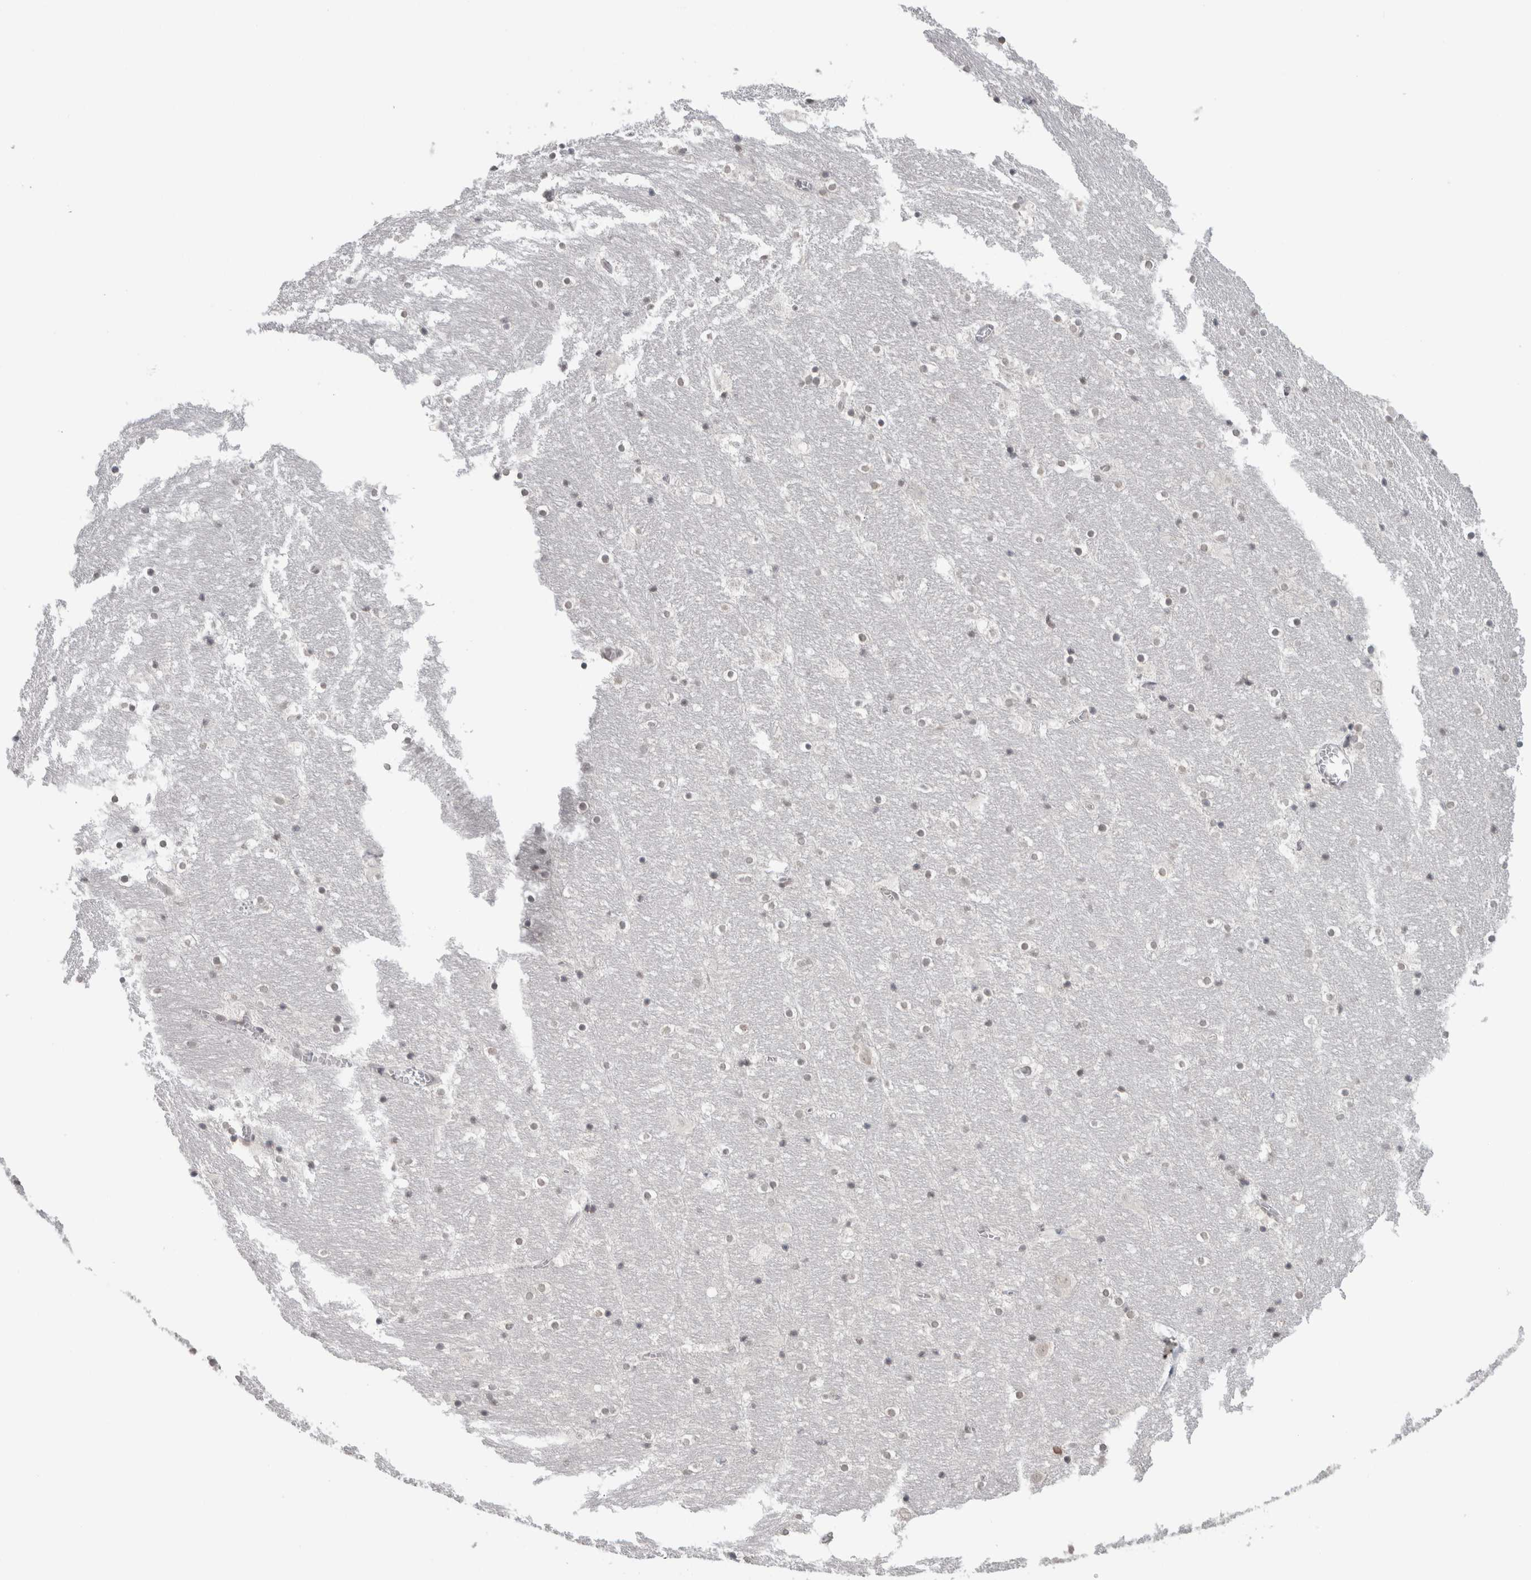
{"staining": {"intensity": "weak", "quantity": "<25%", "location": "nuclear"}, "tissue": "hippocampus", "cell_type": "Glial cells", "image_type": "normal", "snomed": [{"axis": "morphology", "description": "Normal tissue, NOS"}, {"axis": "topography", "description": "Hippocampus"}], "caption": "DAB immunohistochemical staining of normal human hippocampus displays no significant staining in glial cells.", "gene": "ZNF770", "patient": {"sex": "male", "age": 45}}